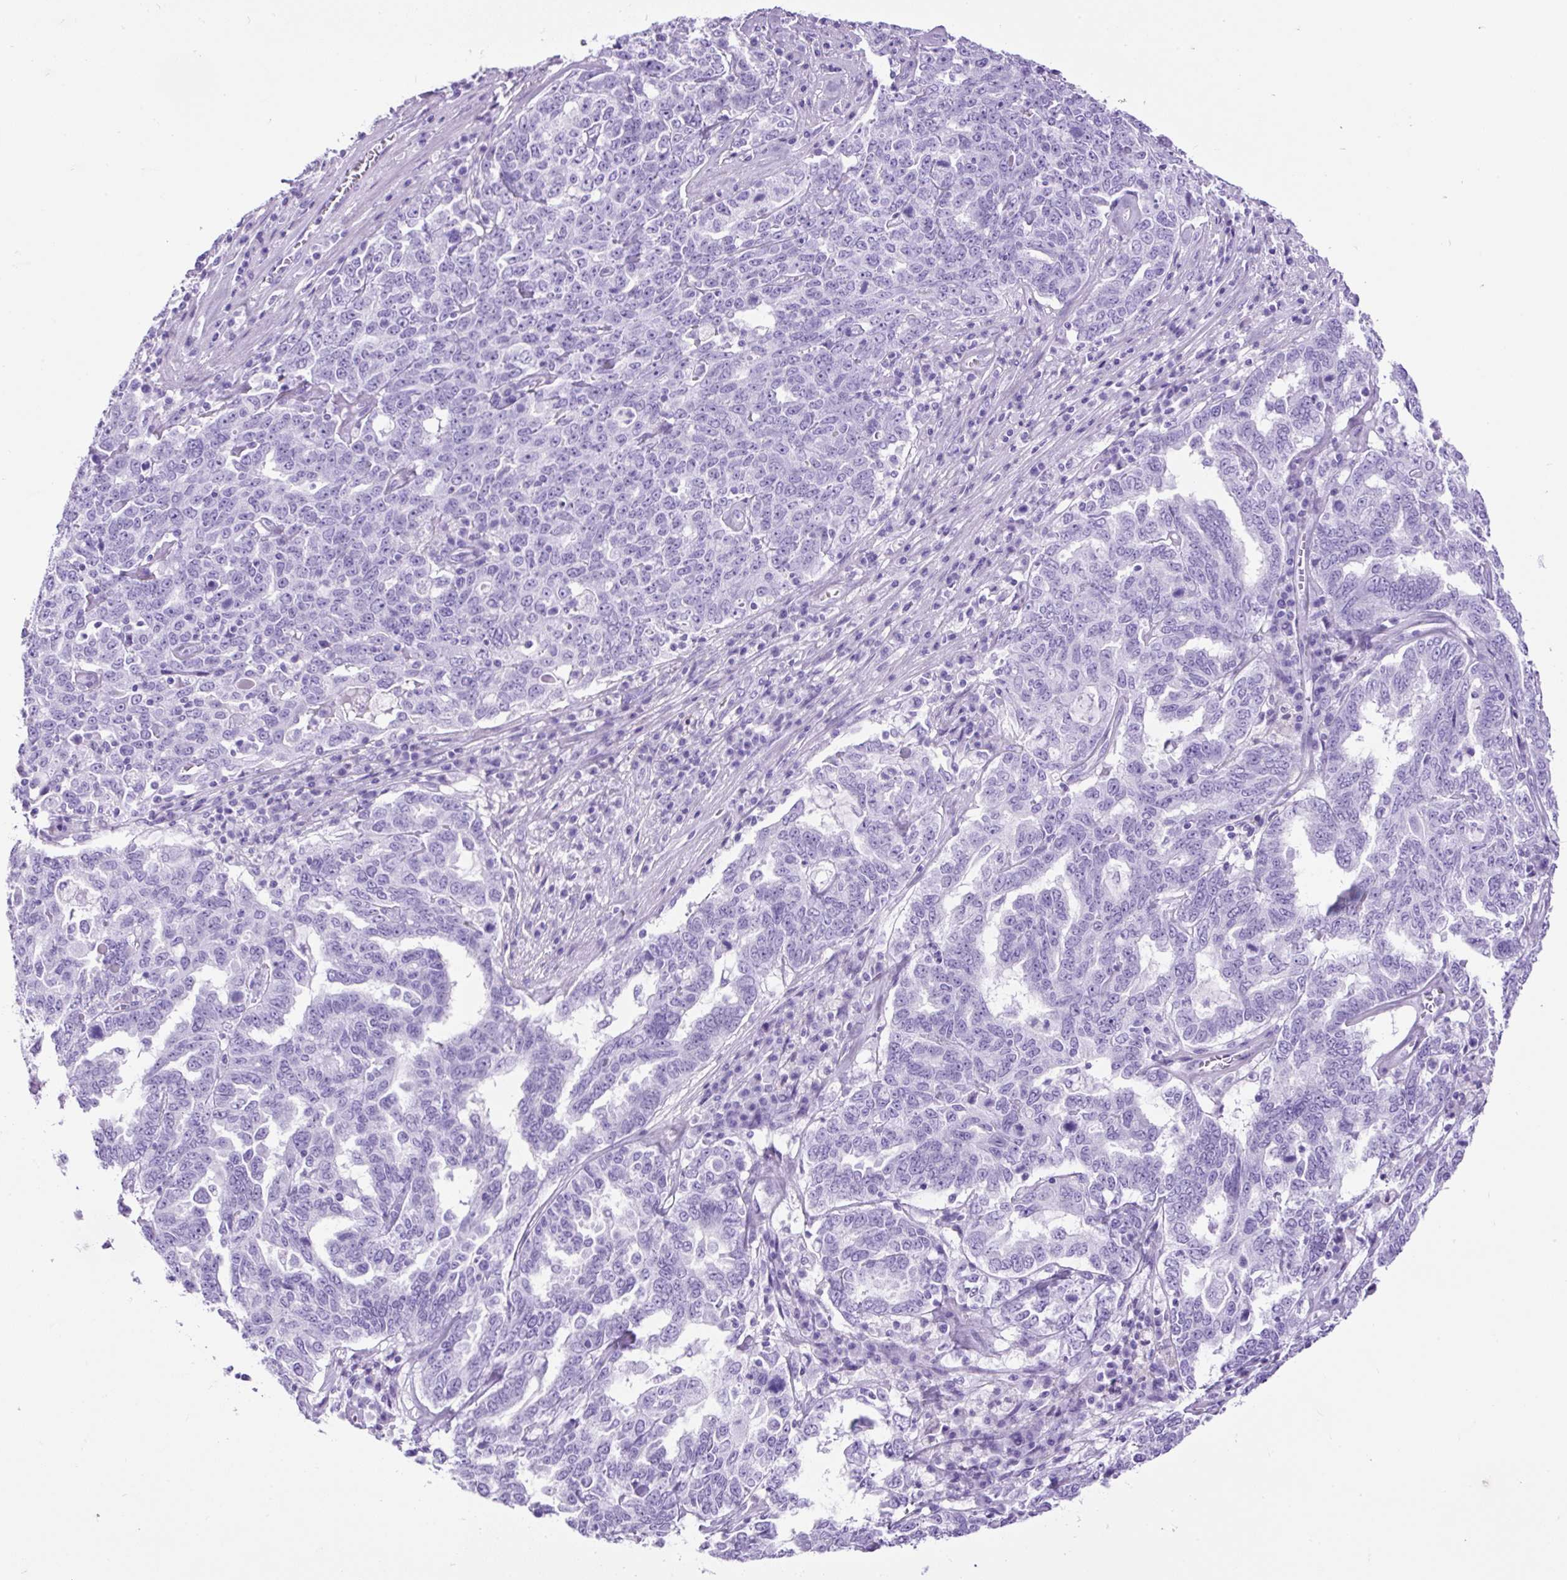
{"staining": {"intensity": "negative", "quantity": "none", "location": "none"}, "tissue": "ovarian cancer", "cell_type": "Tumor cells", "image_type": "cancer", "snomed": [{"axis": "morphology", "description": "Carcinoma, endometroid"}, {"axis": "topography", "description": "Ovary"}], "caption": "Endometroid carcinoma (ovarian) was stained to show a protein in brown. There is no significant expression in tumor cells.", "gene": "CEL", "patient": {"sex": "female", "age": 62}}